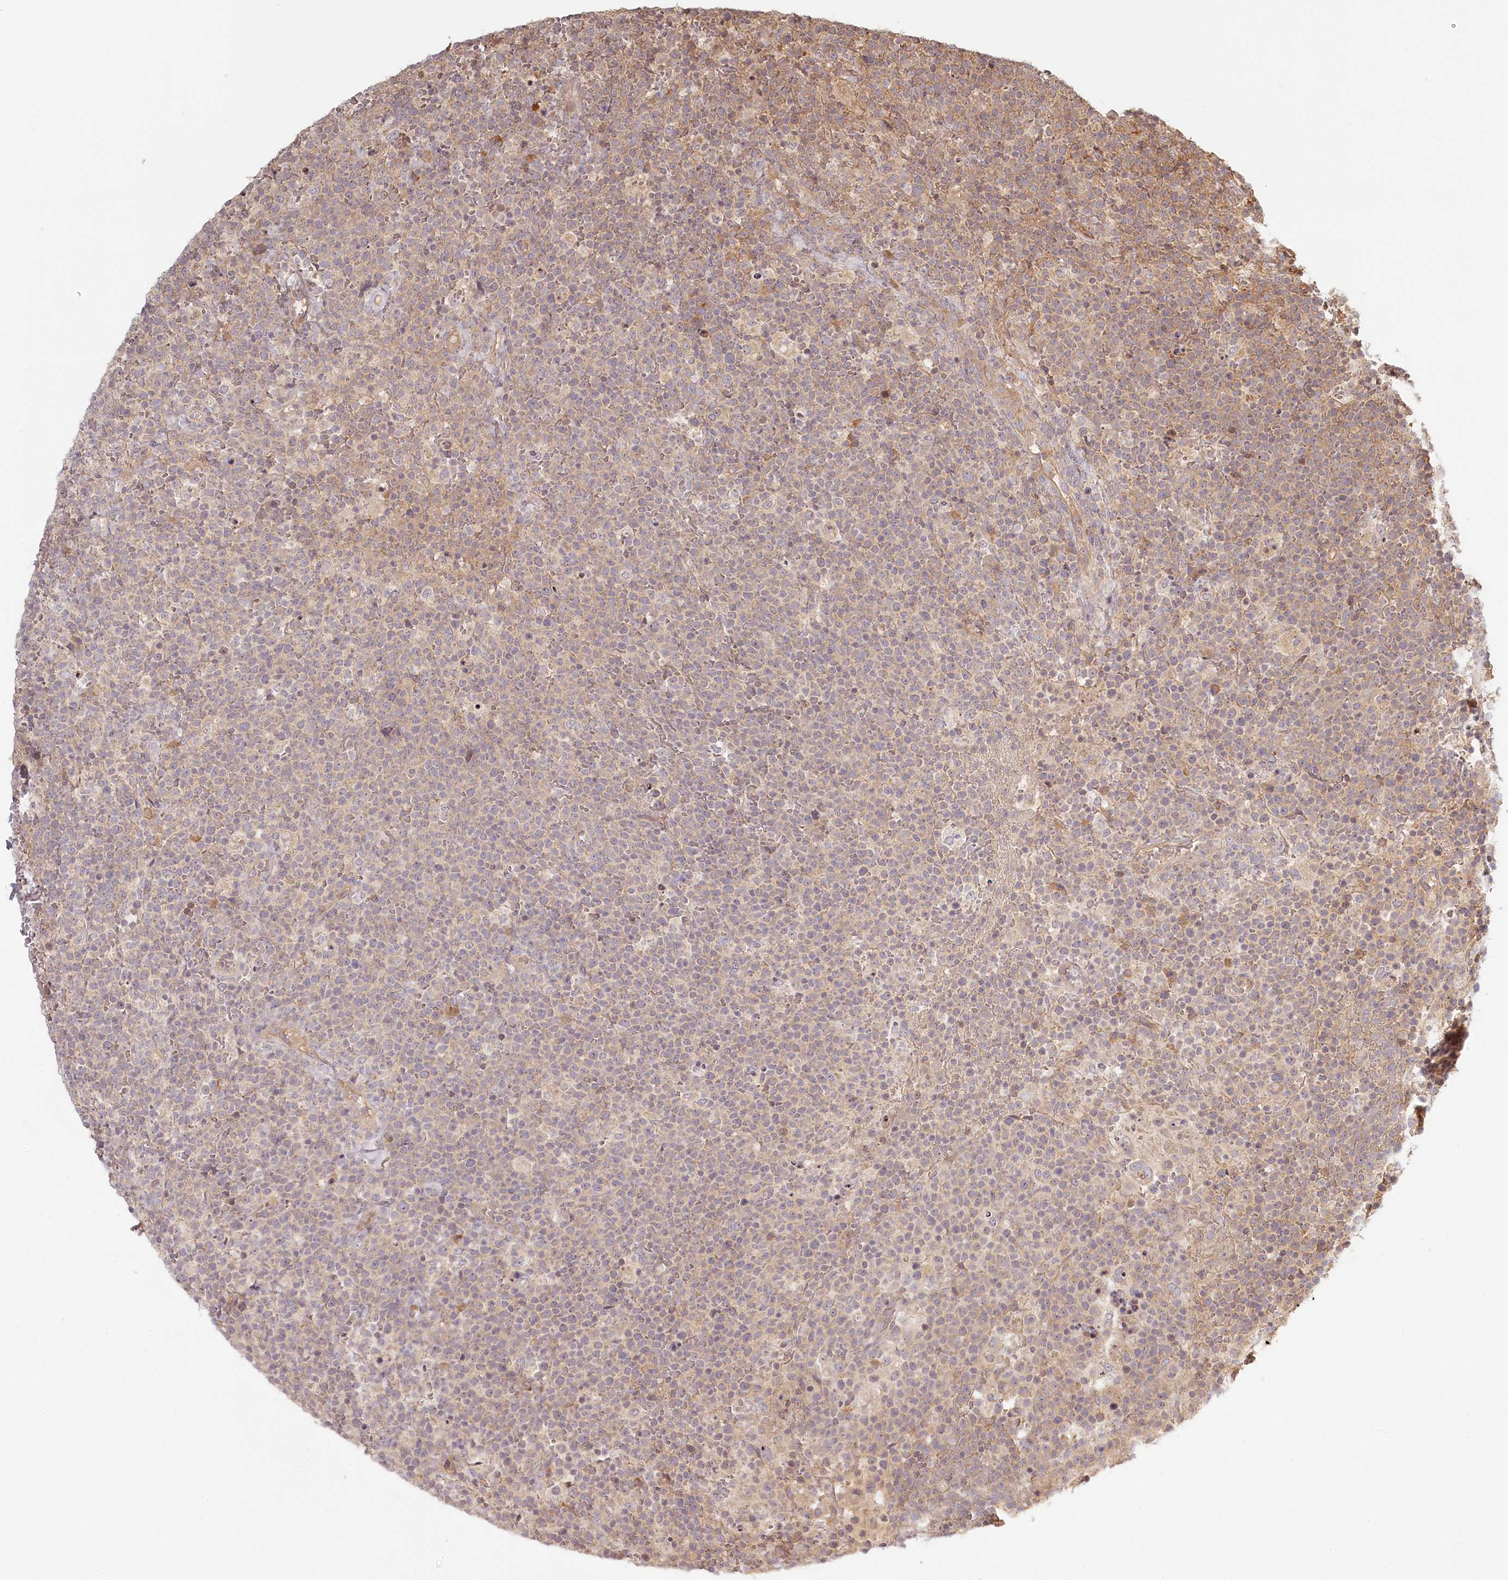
{"staining": {"intensity": "weak", "quantity": "25%-75%", "location": "cytoplasmic/membranous"}, "tissue": "lymphoma", "cell_type": "Tumor cells", "image_type": "cancer", "snomed": [{"axis": "morphology", "description": "Malignant lymphoma, non-Hodgkin's type, High grade"}, {"axis": "topography", "description": "Lymph node"}], "caption": "This is a micrograph of immunohistochemistry staining of lymphoma, which shows weak expression in the cytoplasmic/membranous of tumor cells.", "gene": "TMIE", "patient": {"sex": "male", "age": 61}}